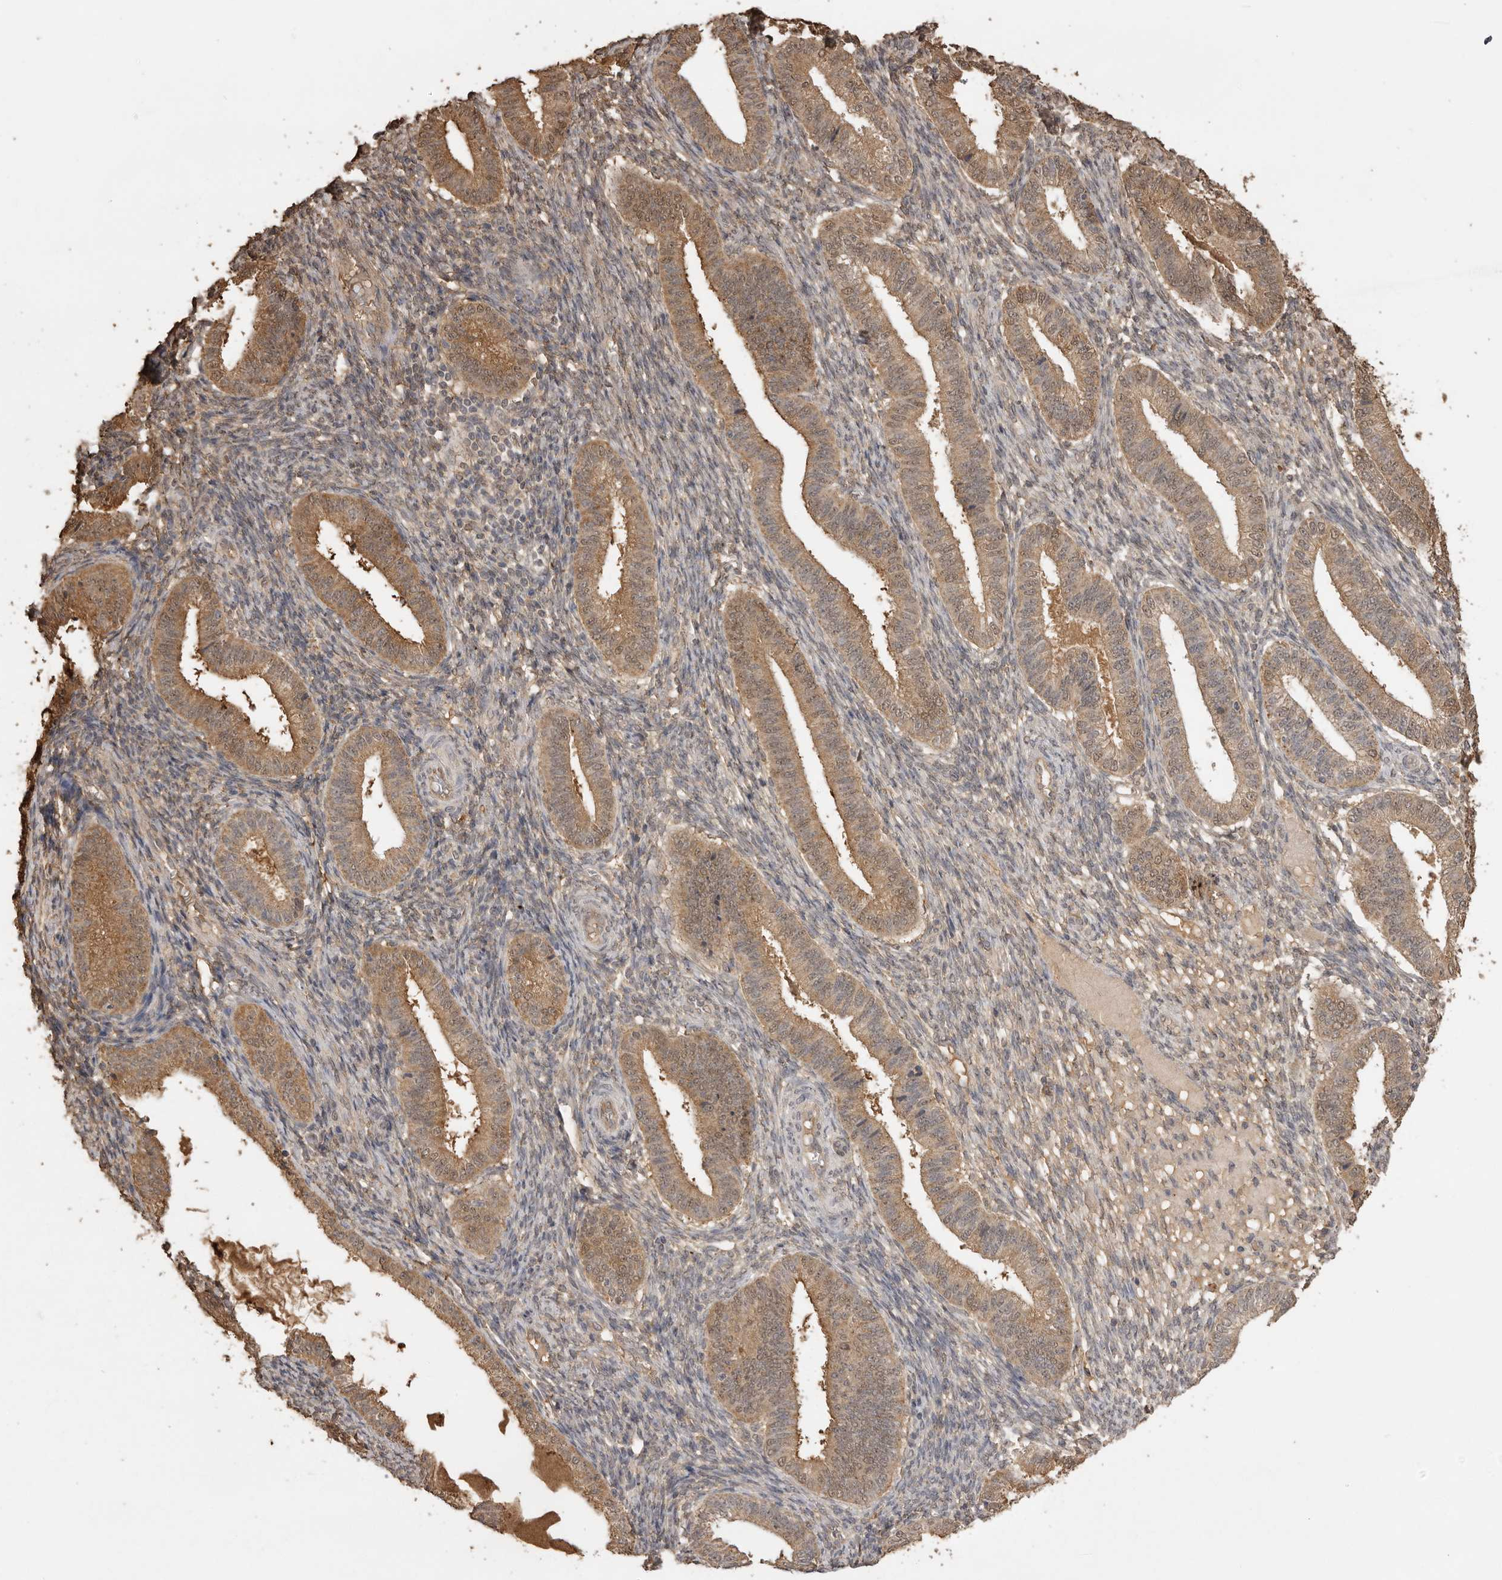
{"staining": {"intensity": "weak", "quantity": "25%-75%", "location": "cytoplasmic/membranous"}, "tissue": "endometrium", "cell_type": "Cells in endometrial stroma", "image_type": "normal", "snomed": [{"axis": "morphology", "description": "Normal tissue, NOS"}, {"axis": "topography", "description": "Endometrium"}], "caption": "Immunohistochemistry (IHC) micrograph of normal human endometrium stained for a protein (brown), which displays low levels of weak cytoplasmic/membranous positivity in approximately 25%-75% of cells in endometrial stroma.", "gene": "JAG2", "patient": {"sex": "female", "age": 39}}